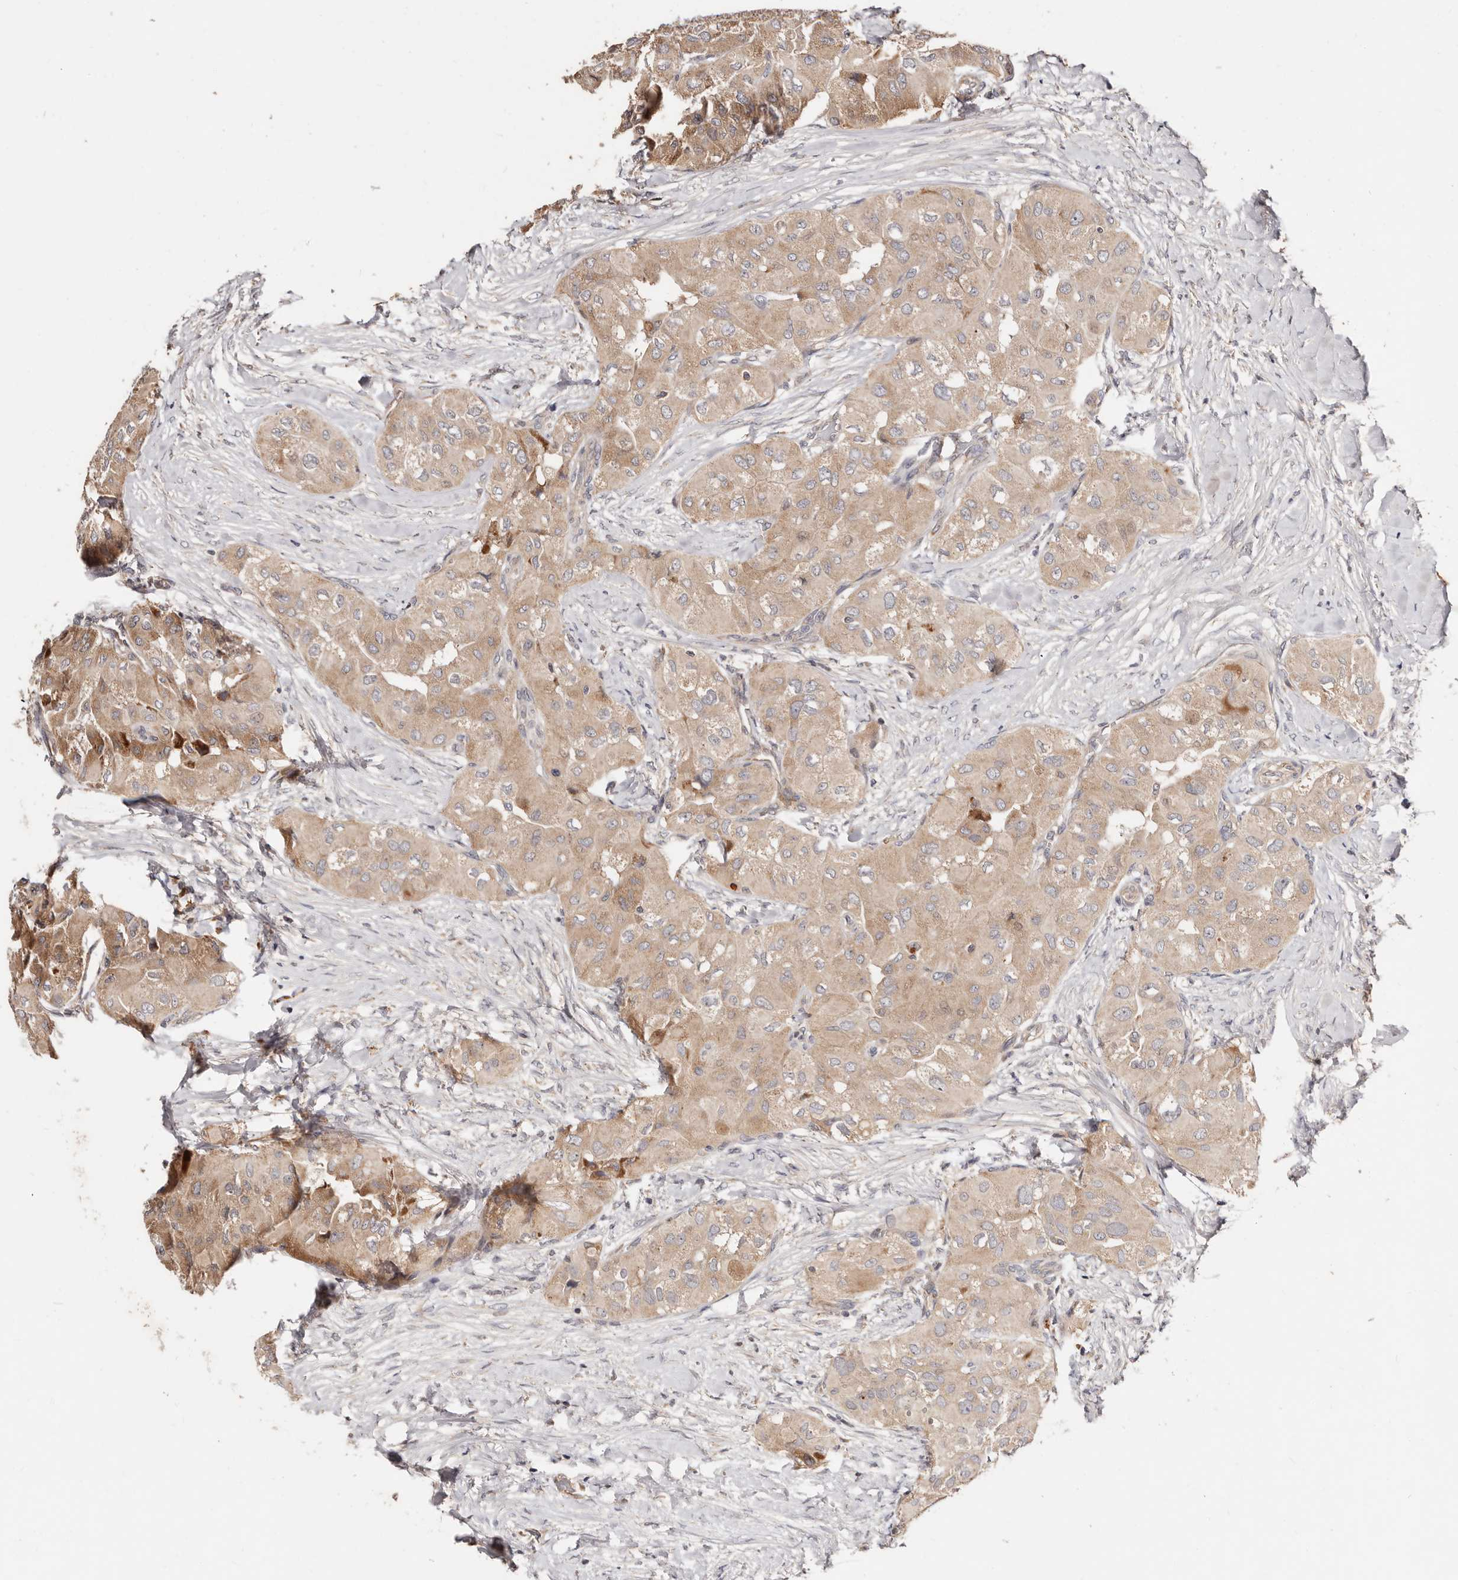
{"staining": {"intensity": "weak", "quantity": ">75%", "location": "cytoplasmic/membranous"}, "tissue": "thyroid cancer", "cell_type": "Tumor cells", "image_type": "cancer", "snomed": [{"axis": "morphology", "description": "Papillary adenocarcinoma, NOS"}, {"axis": "topography", "description": "Thyroid gland"}], "caption": "Weak cytoplasmic/membranous expression for a protein is appreciated in about >75% of tumor cells of thyroid cancer using IHC.", "gene": "USP33", "patient": {"sex": "female", "age": 59}}